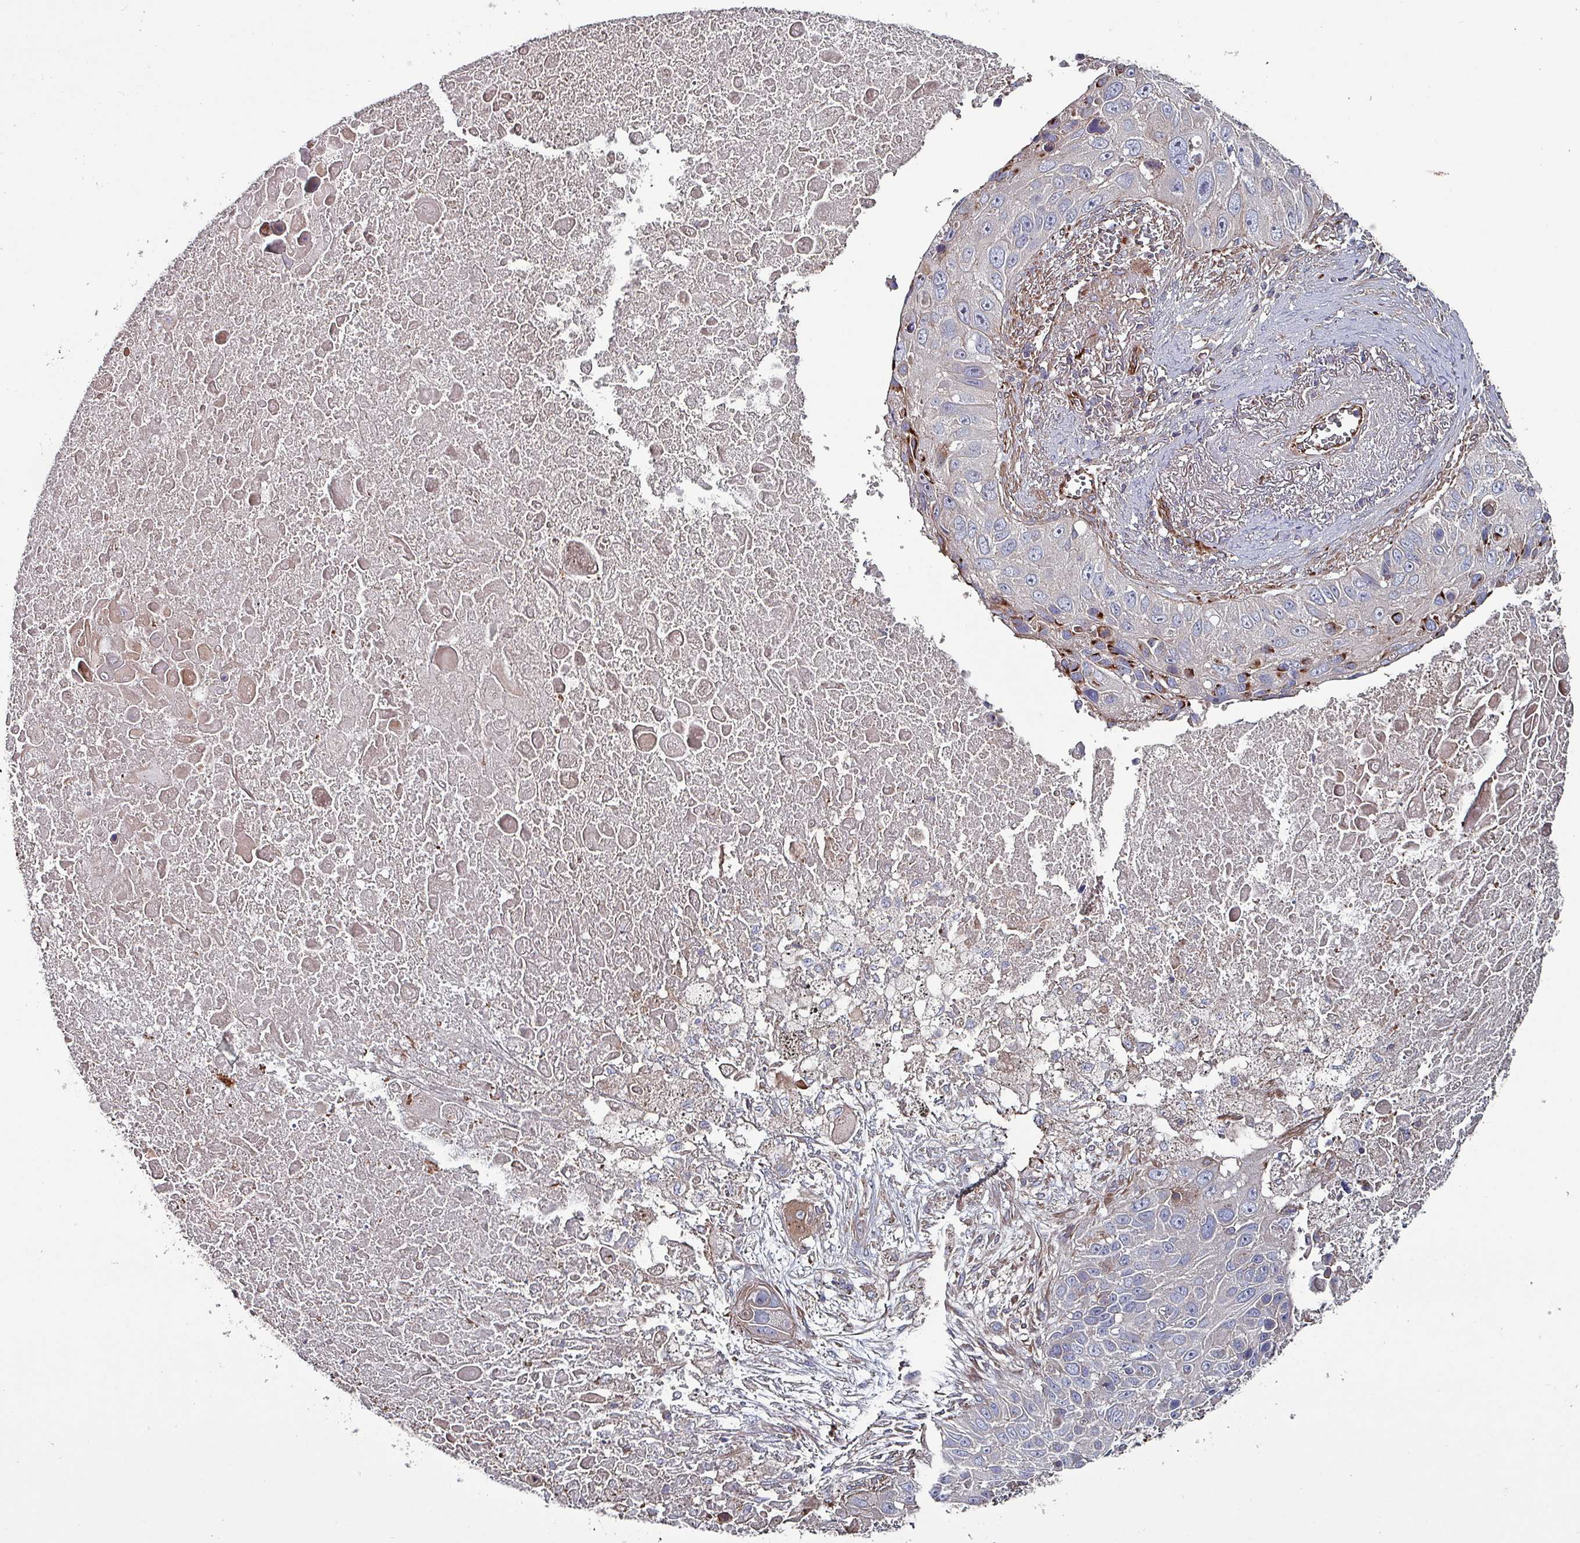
{"staining": {"intensity": "moderate", "quantity": "<25%", "location": "cytoplasmic/membranous"}, "tissue": "lung cancer", "cell_type": "Tumor cells", "image_type": "cancer", "snomed": [{"axis": "morphology", "description": "Squamous cell carcinoma, NOS"}, {"axis": "topography", "description": "Lung"}], "caption": "Brown immunohistochemical staining in human lung cancer exhibits moderate cytoplasmic/membranous staining in approximately <25% of tumor cells. The staining was performed using DAB, with brown indicating positive protein expression. Nuclei are stained blue with hematoxylin.", "gene": "ANO10", "patient": {"sex": "male", "age": 66}}